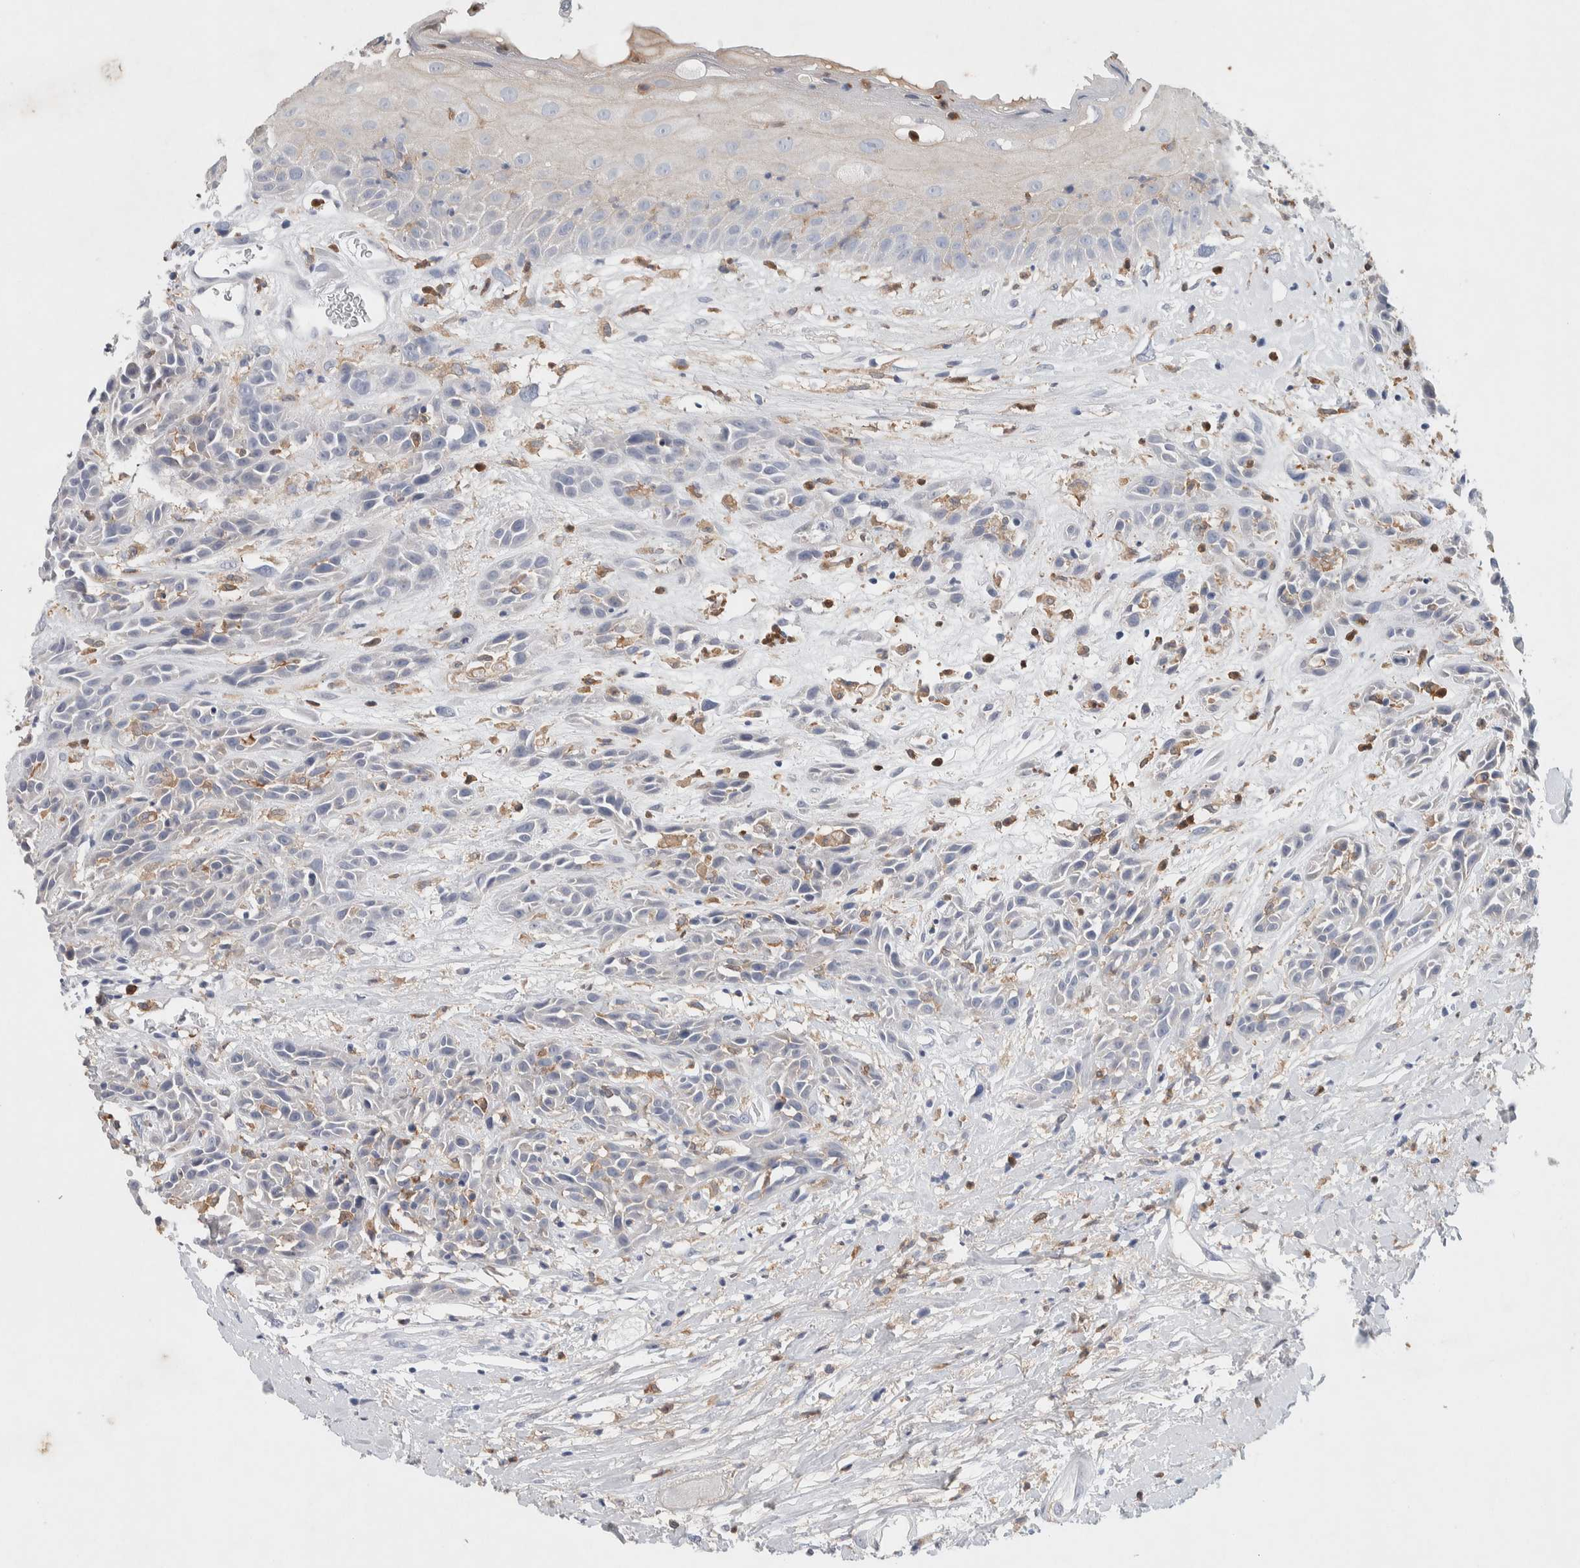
{"staining": {"intensity": "negative", "quantity": "none", "location": "none"}, "tissue": "head and neck cancer", "cell_type": "Tumor cells", "image_type": "cancer", "snomed": [{"axis": "morphology", "description": "Normal tissue, NOS"}, {"axis": "morphology", "description": "Squamous cell carcinoma, NOS"}, {"axis": "topography", "description": "Cartilage tissue"}, {"axis": "topography", "description": "Head-Neck"}], "caption": "Immunohistochemistry of head and neck cancer shows no positivity in tumor cells.", "gene": "NCF2", "patient": {"sex": "male", "age": 62}}